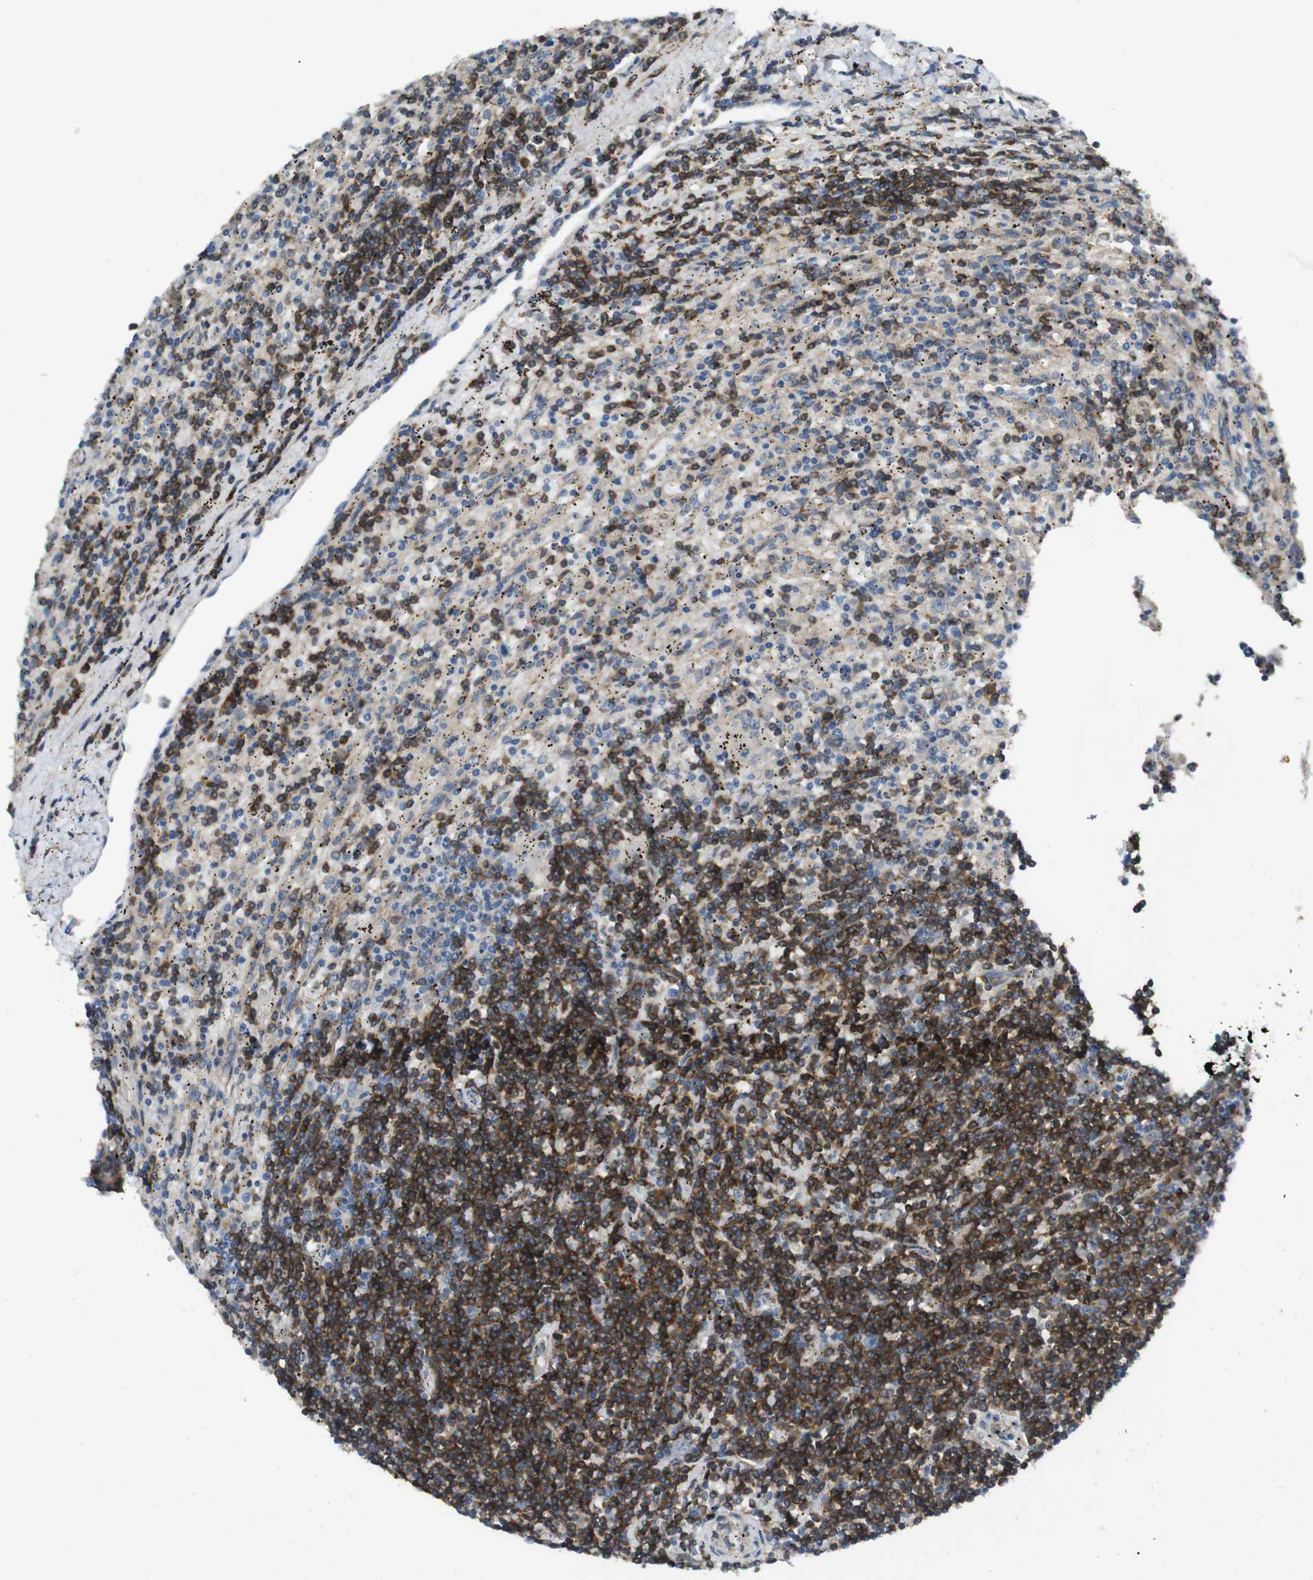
{"staining": {"intensity": "strong", "quantity": ">75%", "location": "cytoplasmic/membranous"}, "tissue": "lymphoma", "cell_type": "Tumor cells", "image_type": "cancer", "snomed": [{"axis": "morphology", "description": "Malignant lymphoma, non-Hodgkin's type, Low grade"}, {"axis": "topography", "description": "Spleen"}], "caption": "Immunohistochemical staining of lymphoma demonstrates high levels of strong cytoplasmic/membranous staining in approximately >75% of tumor cells.", "gene": "ARHGAP24", "patient": {"sex": "male", "age": 76}}